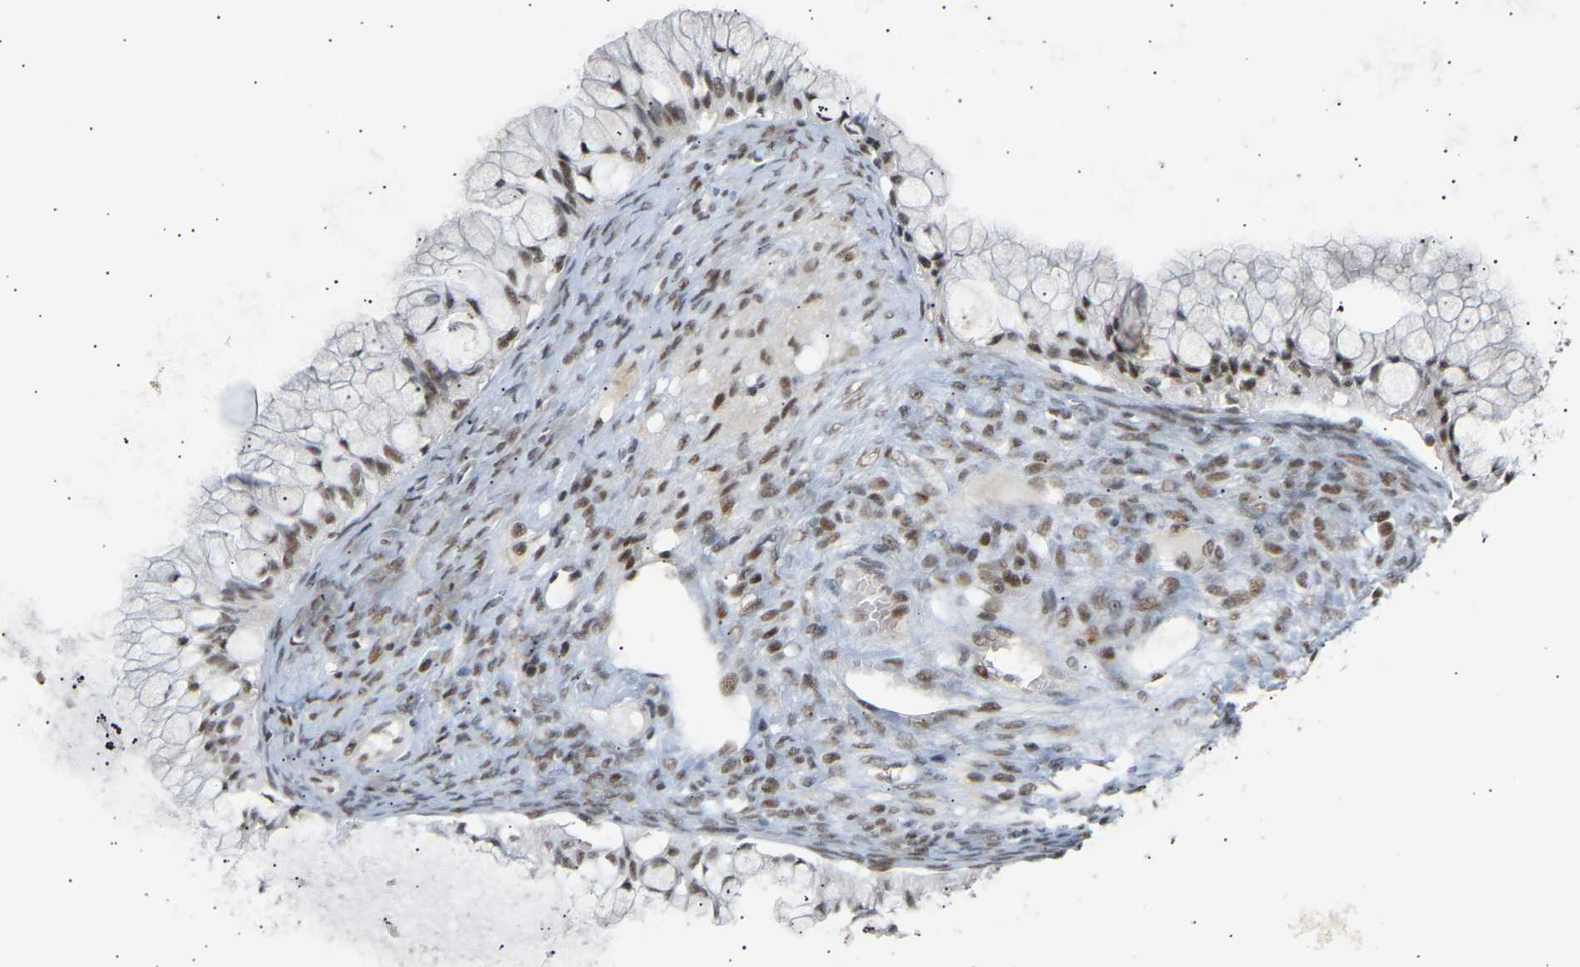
{"staining": {"intensity": "moderate", "quantity": ">75%", "location": "nuclear"}, "tissue": "ovarian cancer", "cell_type": "Tumor cells", "image_type": "cancer", "snomed": [{"axis": "morphology", "description": "Cystadenocarcinoma, mucinous, NOS"}, {"axis": "topography", "description": "Ovary"}], "caption": "IHC of mucinous cystadenocarcinoma (ovarian) shows medium levels of moderate nuclear staining in about >75% of tumor cells.", "gene": "NELFB", "patient": {"sex": "female", "age": 57}}